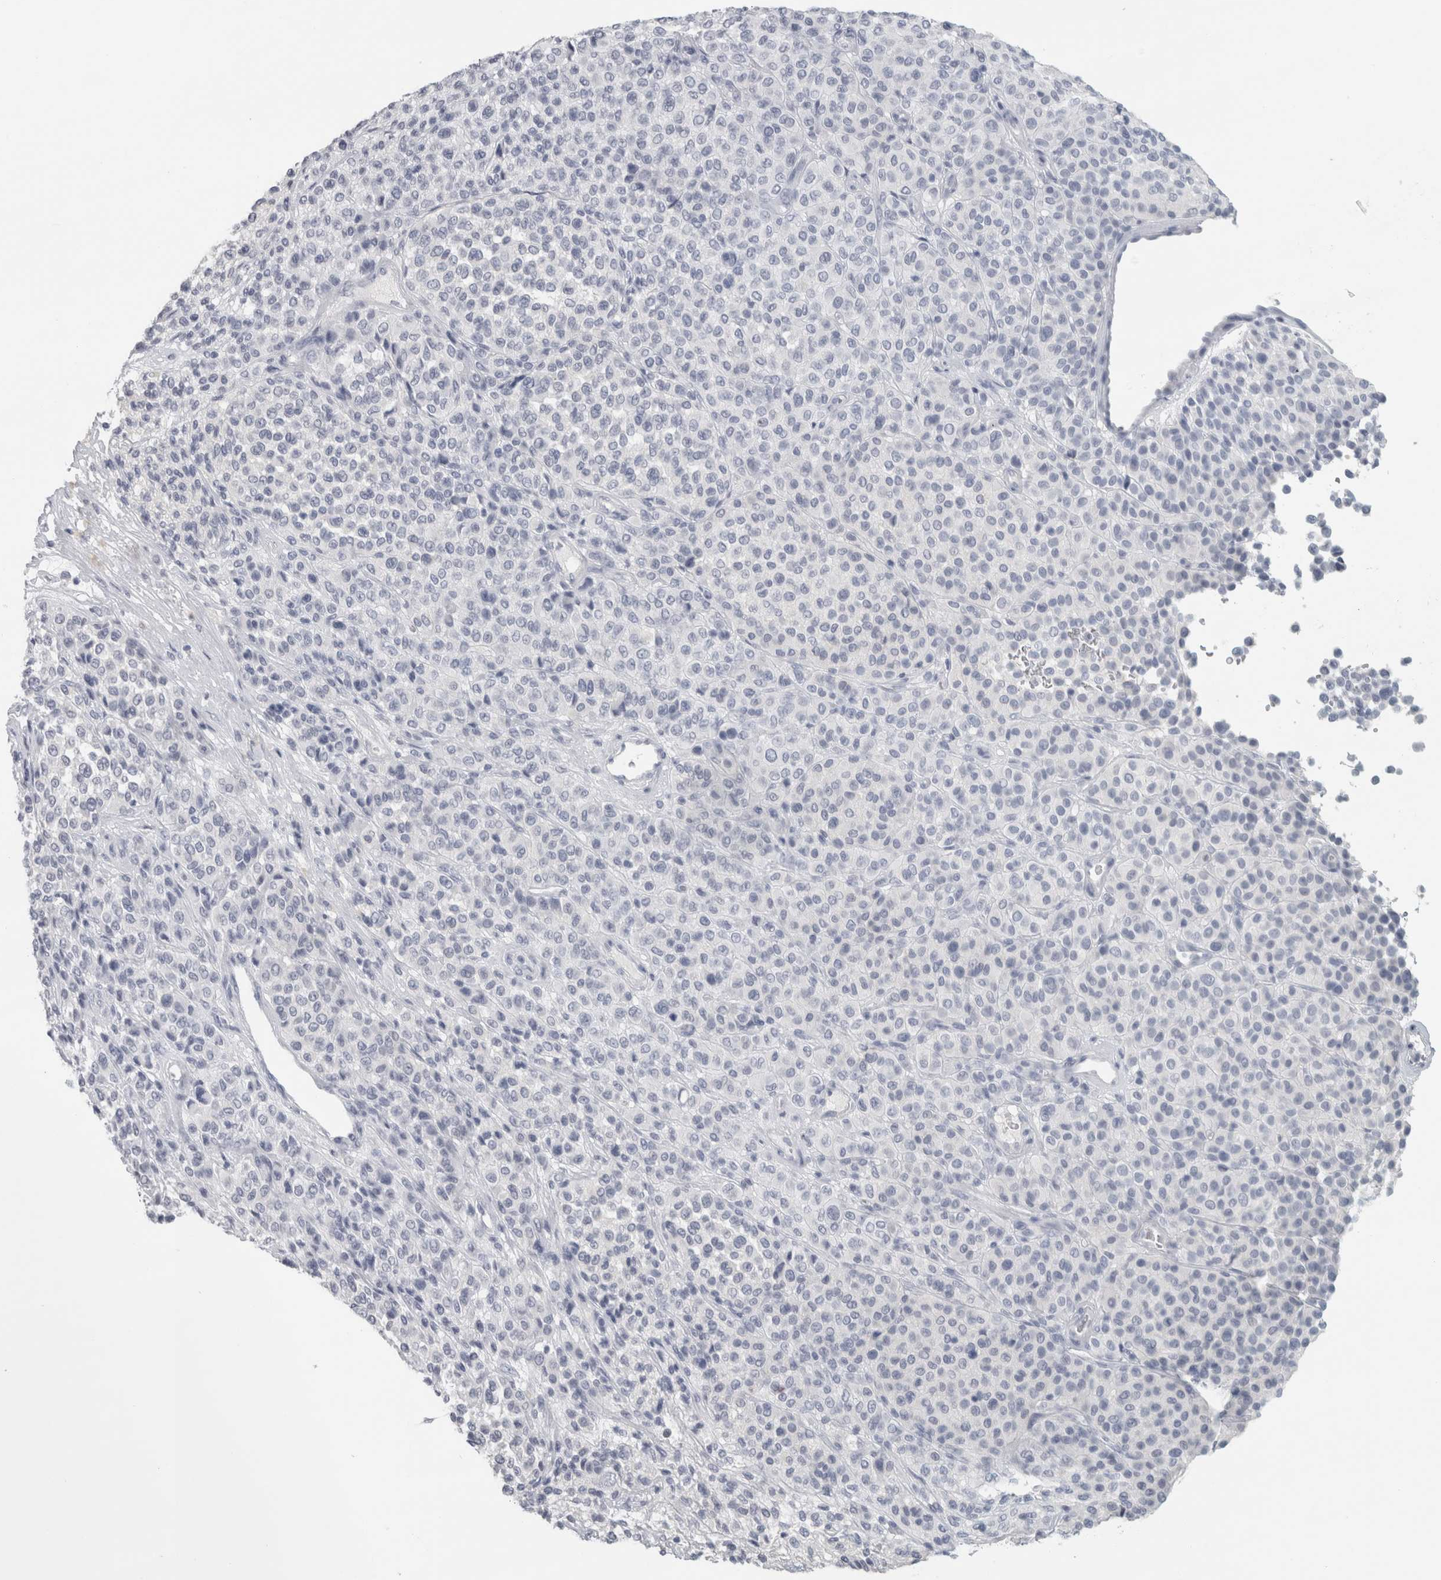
{"staining": {"intensity": "negative", "quantity": "none", "location": "none"}, "tissue": "melanoma", "cell_type": "Tumor cells", "image_type": "cancer", "snomed": [{"axis": "morphology", "description": "Malignant melanoma, Metastatic site"}, {"axis": "topography", "description": "Pancreas"}], "caption": "Immunohistochemical staining of human malignant melanoma (metastatic site) exhibits no significant positivity in tumor cells. (Brightfield microscopy of DAB (3,3'-diaminobenzidine) immunohistochemistry at high magnification).", "gene": "SLC28A3", "patient": {"sex": "female", "age": 30}}